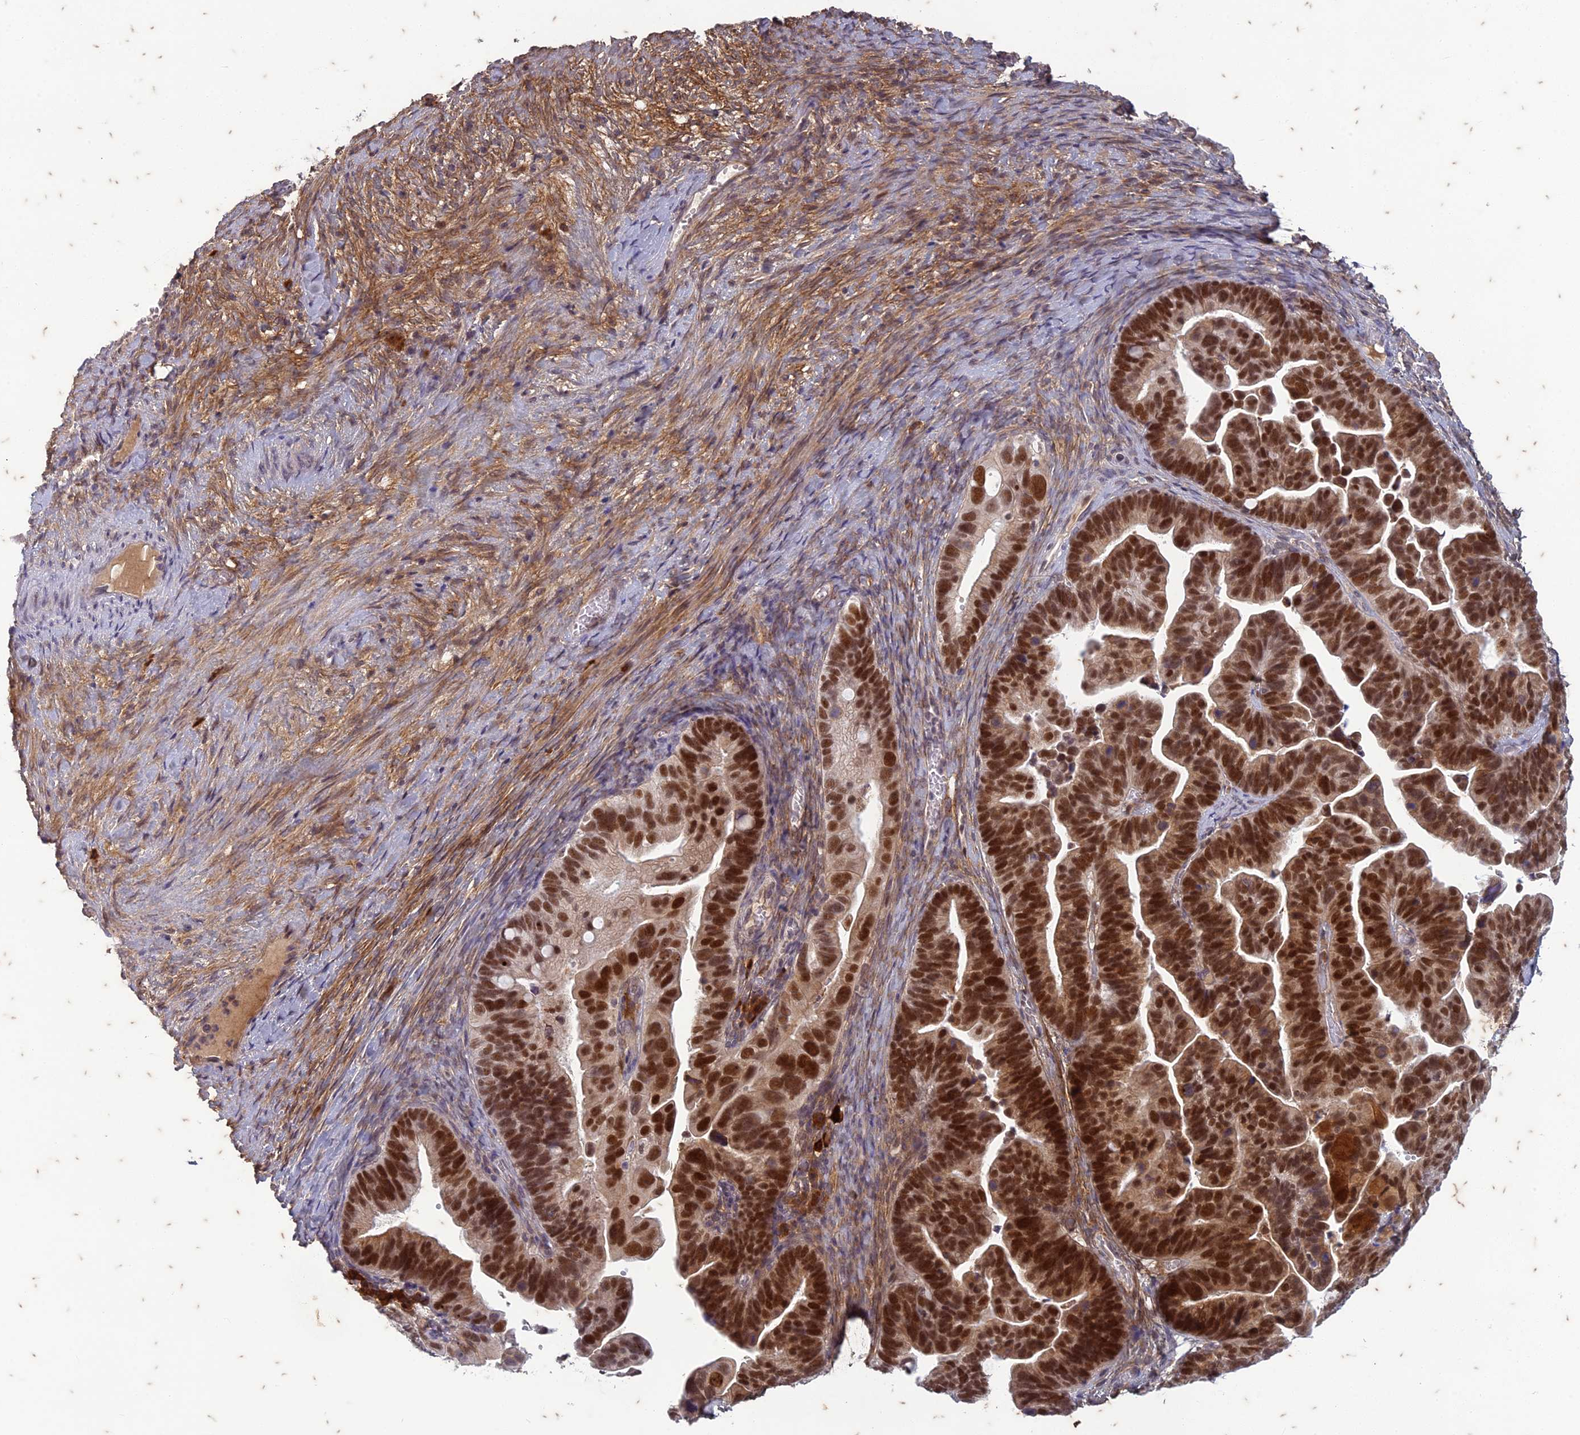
{"staining": {"intensity": "strong", "quantity": ">75%", "location": "nuclear"}, "tissue": "ovarian cancer", "cell_type": "Tumor cells", "image_type": "cancer", "snomed": [{"axis": "morphology", "description": "Cystadenocarcinoma, serous, NOS"}, {"axis": "topography", "description": "Ovary"}], "caption": "Brown immunohistochemical staining in serous cystadenocarcinoma (ovarian) demonstrates strong nuclear expression in approximately >75% of tumor cells.", "gene": "PABPN1L", "patient": {"sex": "female", "age": 56}}